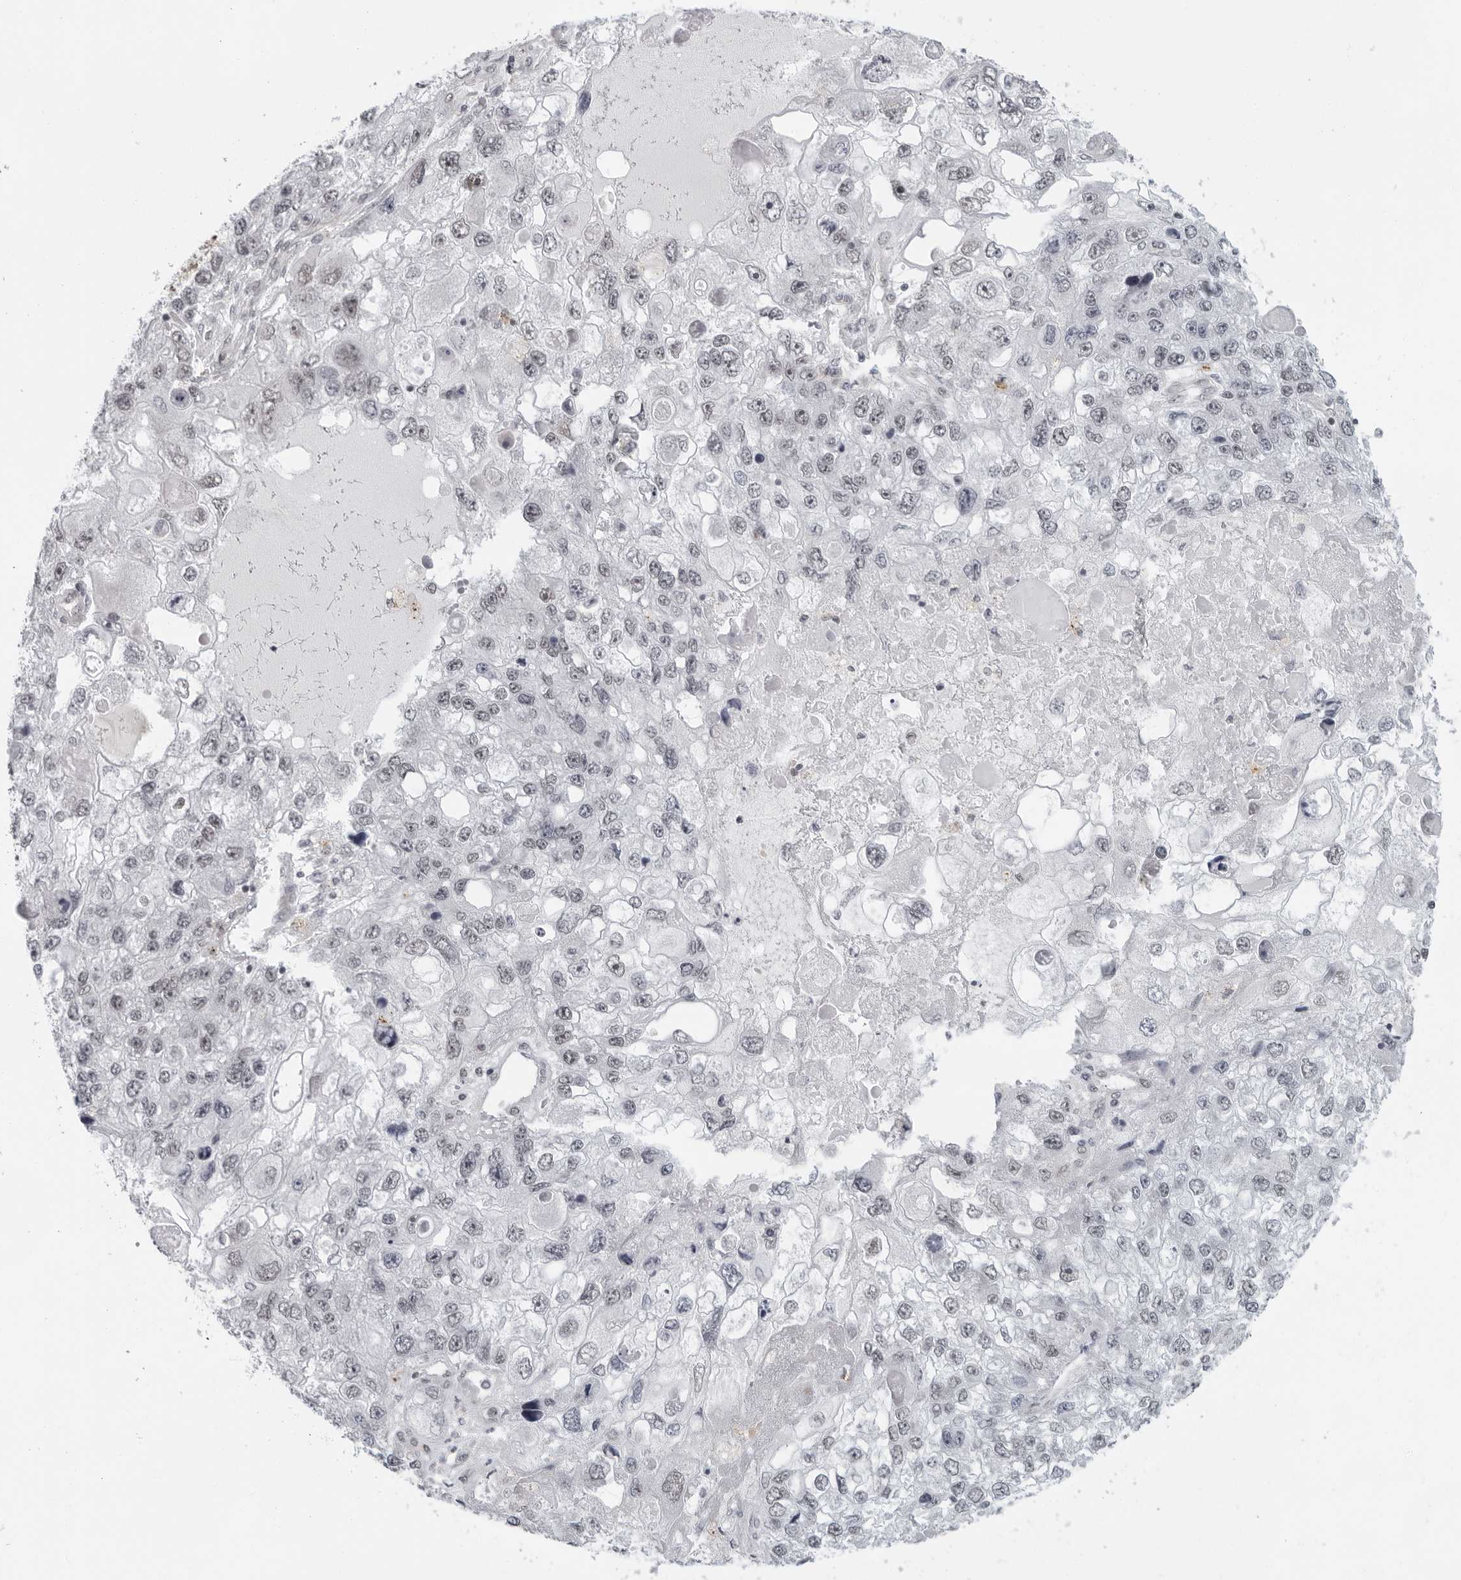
{"staining": {"intensity": "weak", "quantity": "<25%", "location": "nuclear"}, "tissue": "endometrial cancer", "cell_type": "Tumor cells", "image_type": "cancer", "snomed": [{"axis": "morphology", "description": "Adenocarcinoma, NOS"}, {"axis": "topography", "description": "Endometrium"}], "caption": "Endometrial adenocarcinoma was stained to show a protein in brown. There is no significant expression in tumor cells.", "gene": "TOX4", "patient": {"sex": "female", "age": 49}}